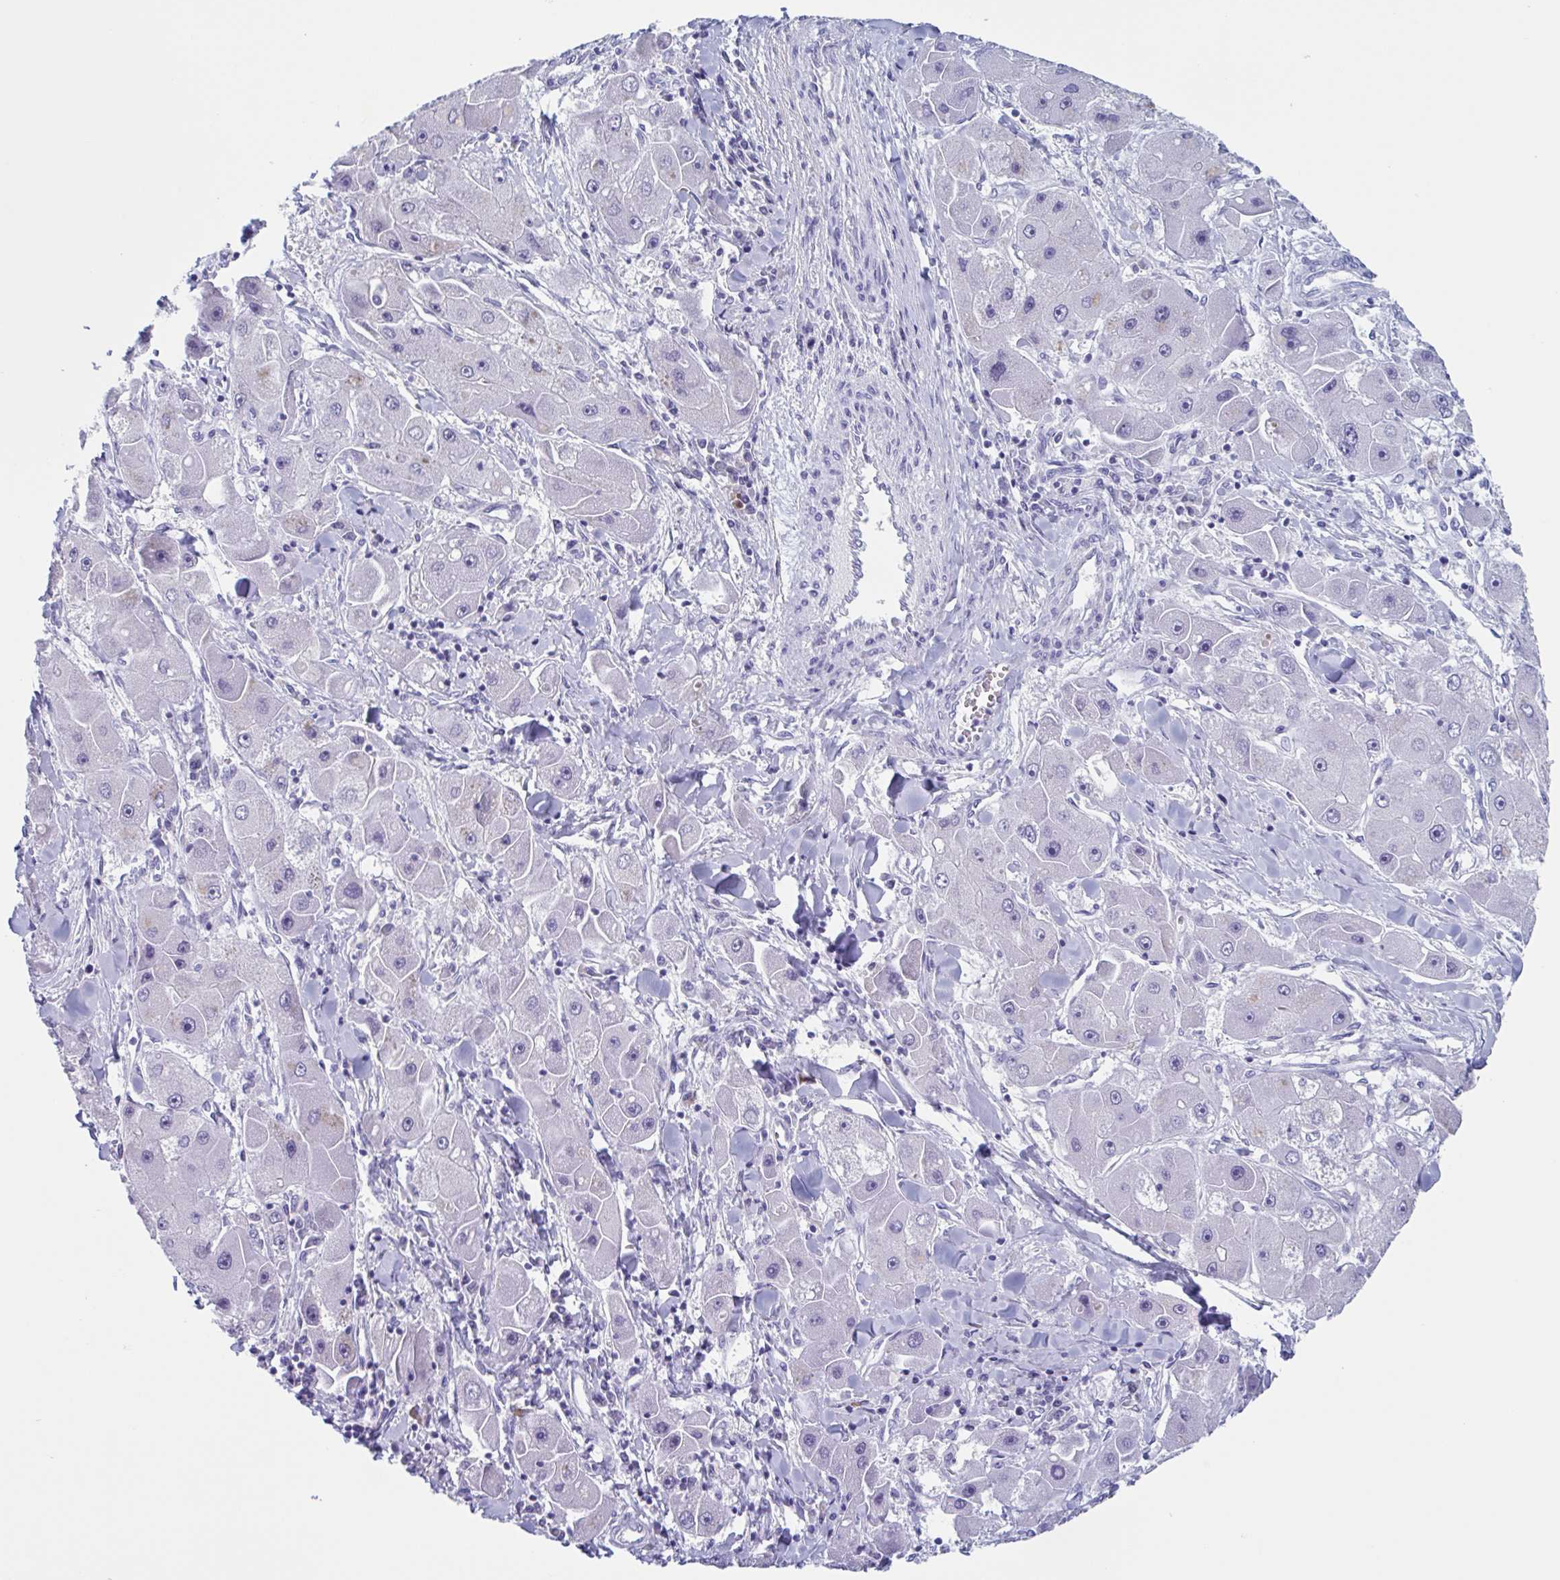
{"staining": {"intensity": "negative", "quantity": "none", "location": "none"}, "tissue": "liver cancer", "cell_type": "Tumor cells", "image_type": "cancer", "snomed": [{"axis": "morphology", "description": "Carcinoma, Hepatocellular, NOS"}, {"axis": "topography", "description": "Liver"}], "caption": "Liver cancer was stained to show a protein in brown. There is no significant staining in tumor cells.", "gene": "USP35", "patient": {"sex": "male", "age": 24}}